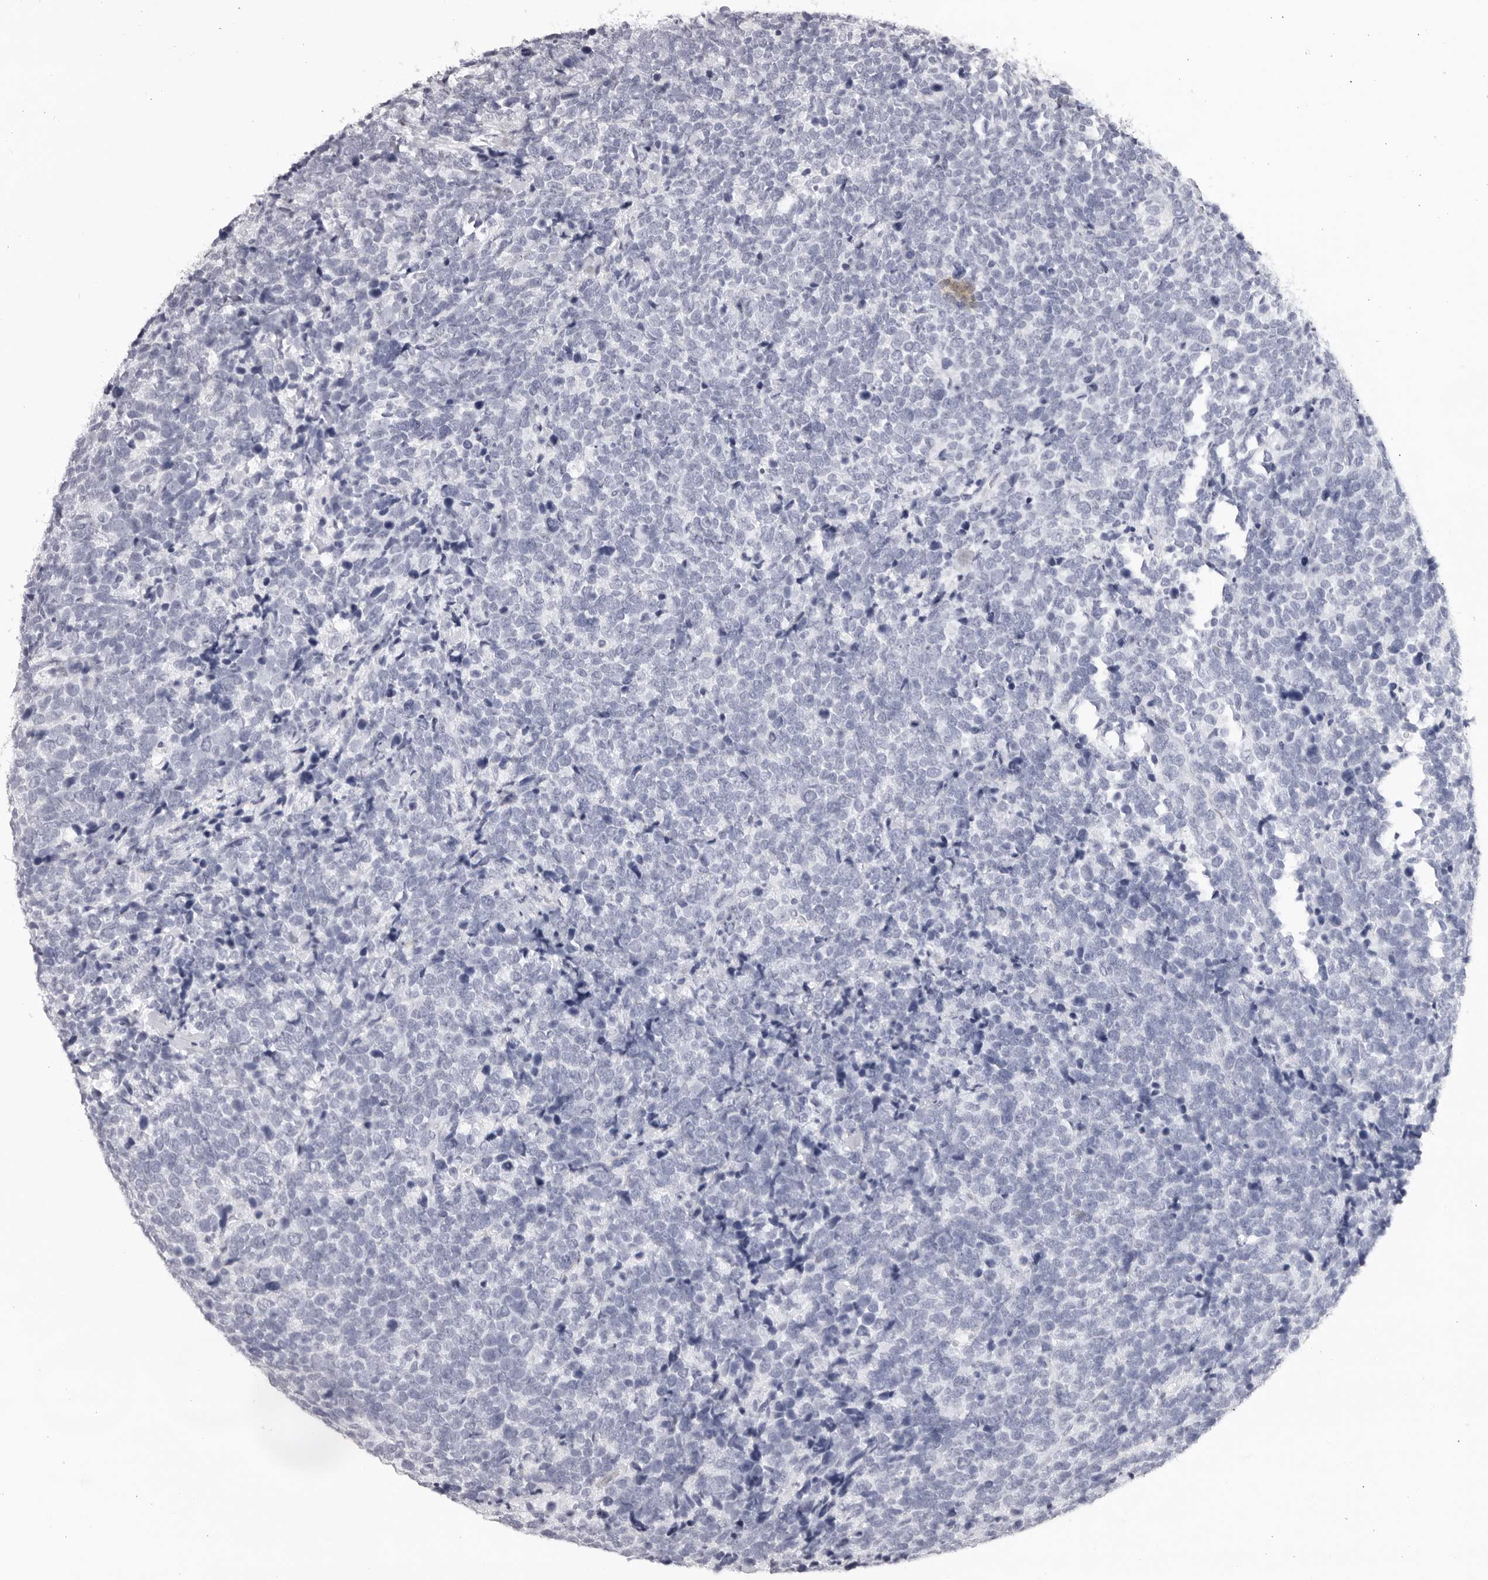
{"staining": {"intensity": "negative", "quantity": "none", "location": "none"}, "tissue": "urothelial cancer", "cell_type": "Tumor cells", "image_type": "cancer", "snomed": [{"axis": "morphology", "description": "Urothelial carcinoma, High grade"}, {"axis": "topography", "description": "Urinary bladder"}], "caption": "Tumor cells are negative for brown protein staining in urothelial cancer.", "gene": "CST1", "patient": {"sex": "female", "age": 82}}